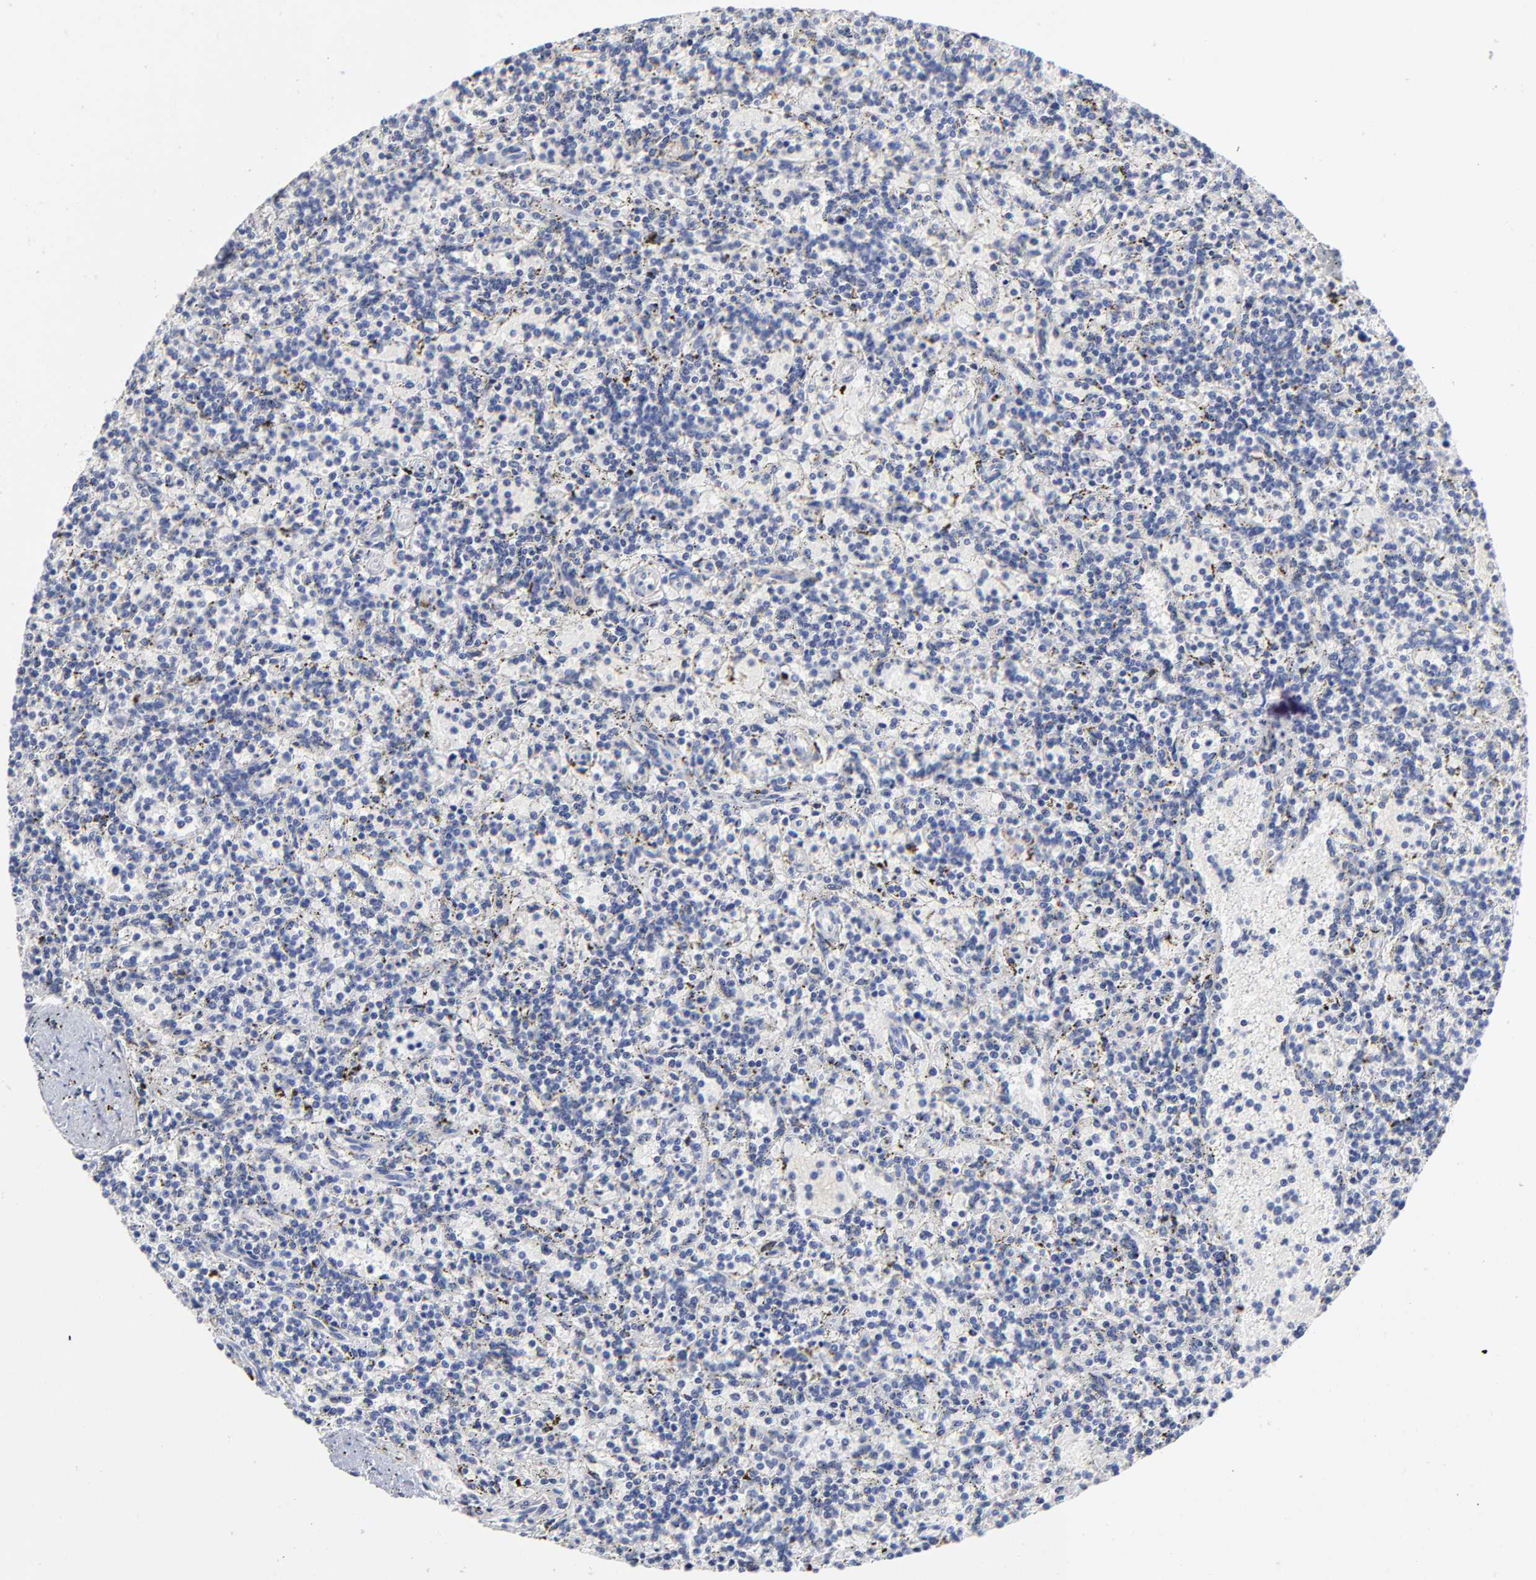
{"staining": {"intensity": "negative", "quantity": "none", "location": "none"}, "tissue": "lymphoma", "cell_type": "Tumor cells", "image_type": "cancer", "snomed": [{"axis": "morphology", "description": "Malignant lymphoma, non-Hodgkin's type, Low grade"}, {"axis": "topography", "description": "Spleen"}], "caption": "An immunohistochemistry (IHC) micrograph of lymphoma is shown. There is no staining in tumor cells of lymphoma.", "gene": "CXADR", "patient": {"sex": "male", "age": 73}}